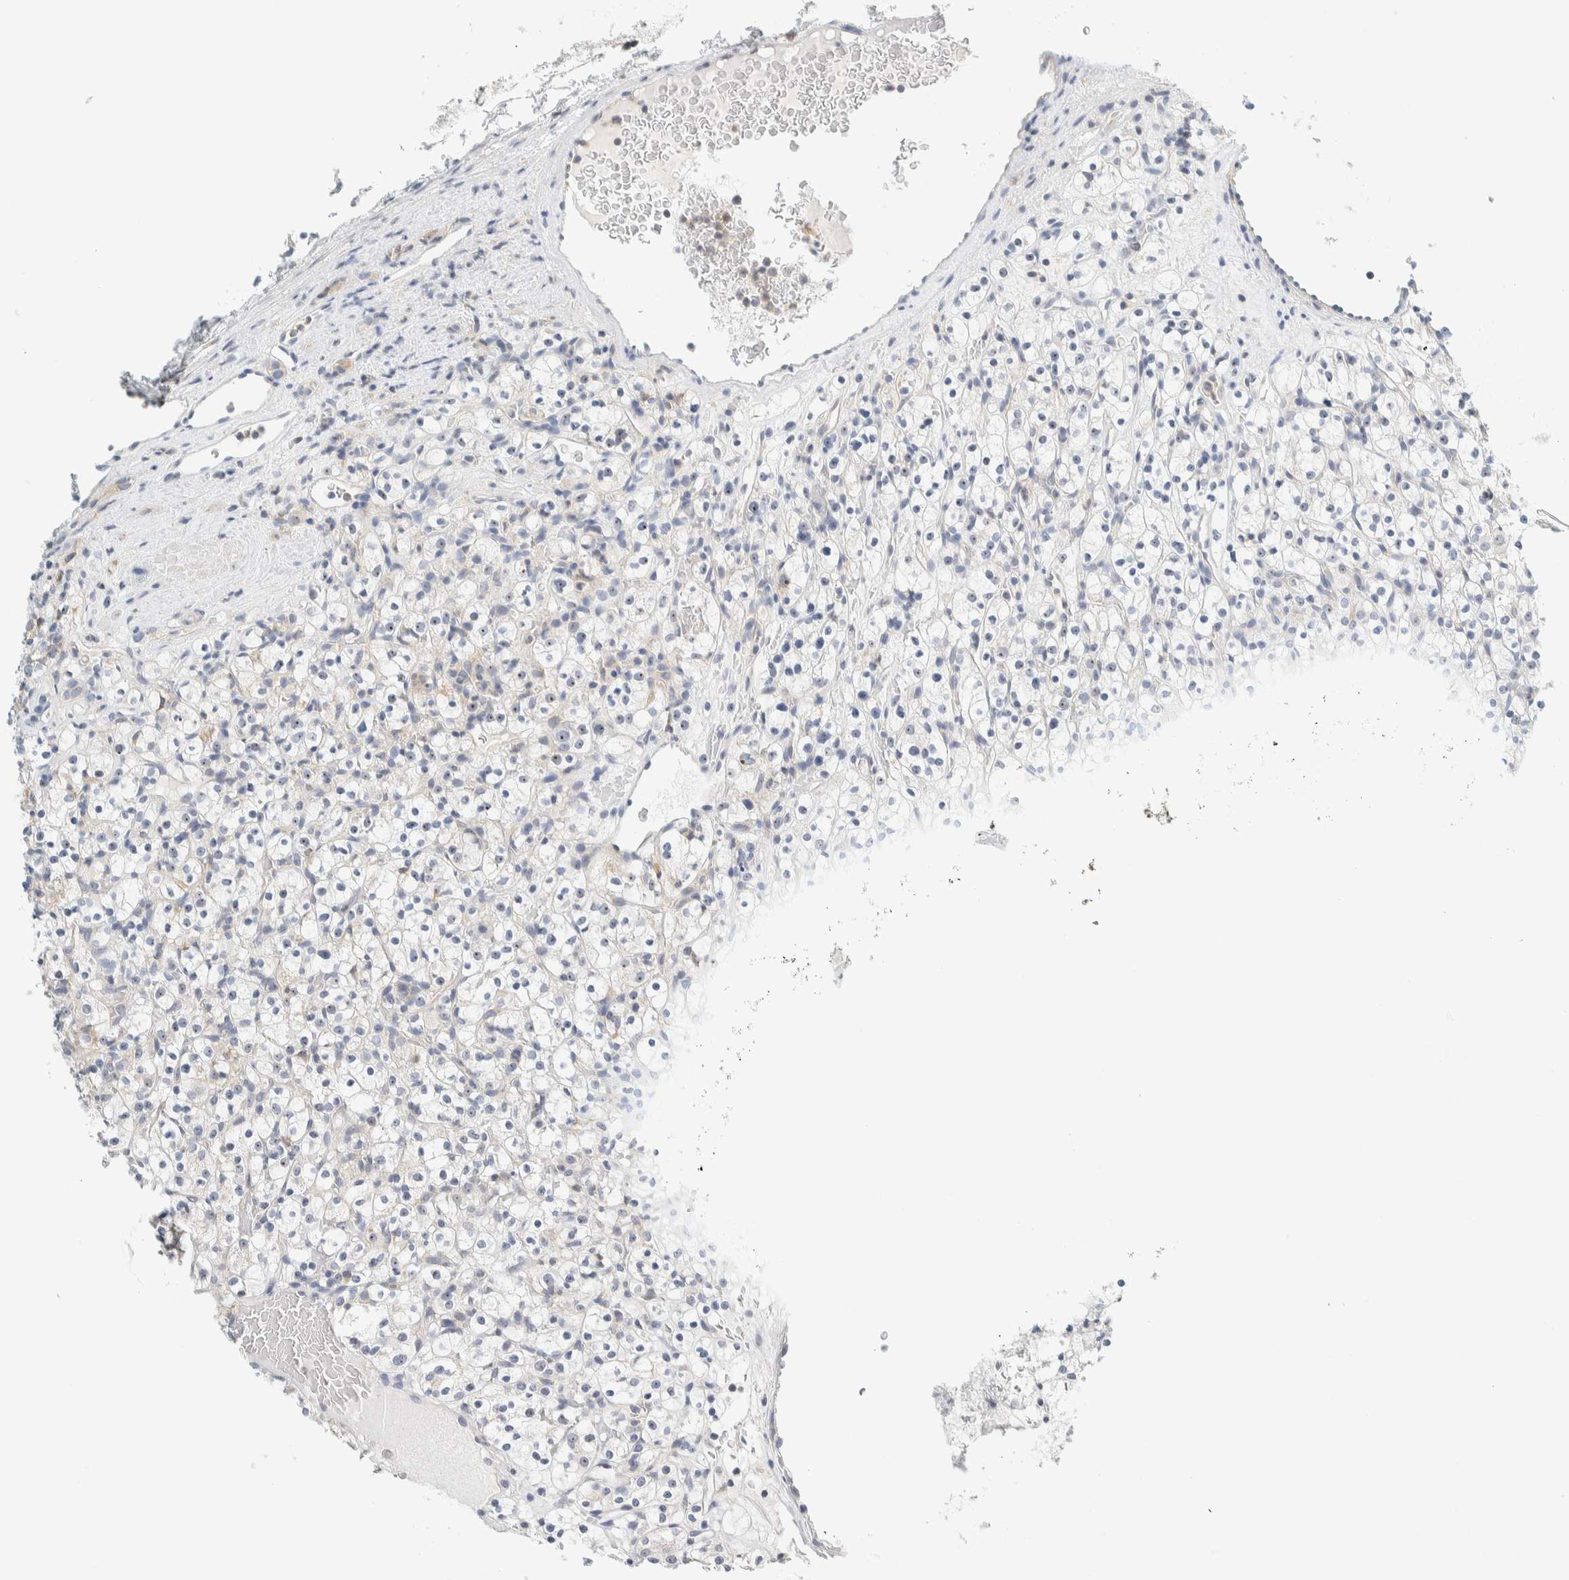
{"staining": {"intensity": "weak", "quantity": "<25%", "location": "nuclear"}, "tissue": "renal cancer", "cell_type": "Tumor cells", "image_type": "cancer", "snomed": [{"axis": "morphology", "description": "Normal tissue, NOS"}, {"axis": "morphology", "description": "Adenocarcinoma, NOS"}, {"axis": "topography", "description": "Kidney"}], "caption": "Protein analysis of renal cancer (adenocarcinoma) exhibits no significant expression in tumor cells. Brightfield microscopy of immunohistochemistry (IHC) stained with DAB (brown) and hematoxylin (blue), captured at high magnification.", "gene": "NDE1", "patient": {"sex": "female", "age": 72}}